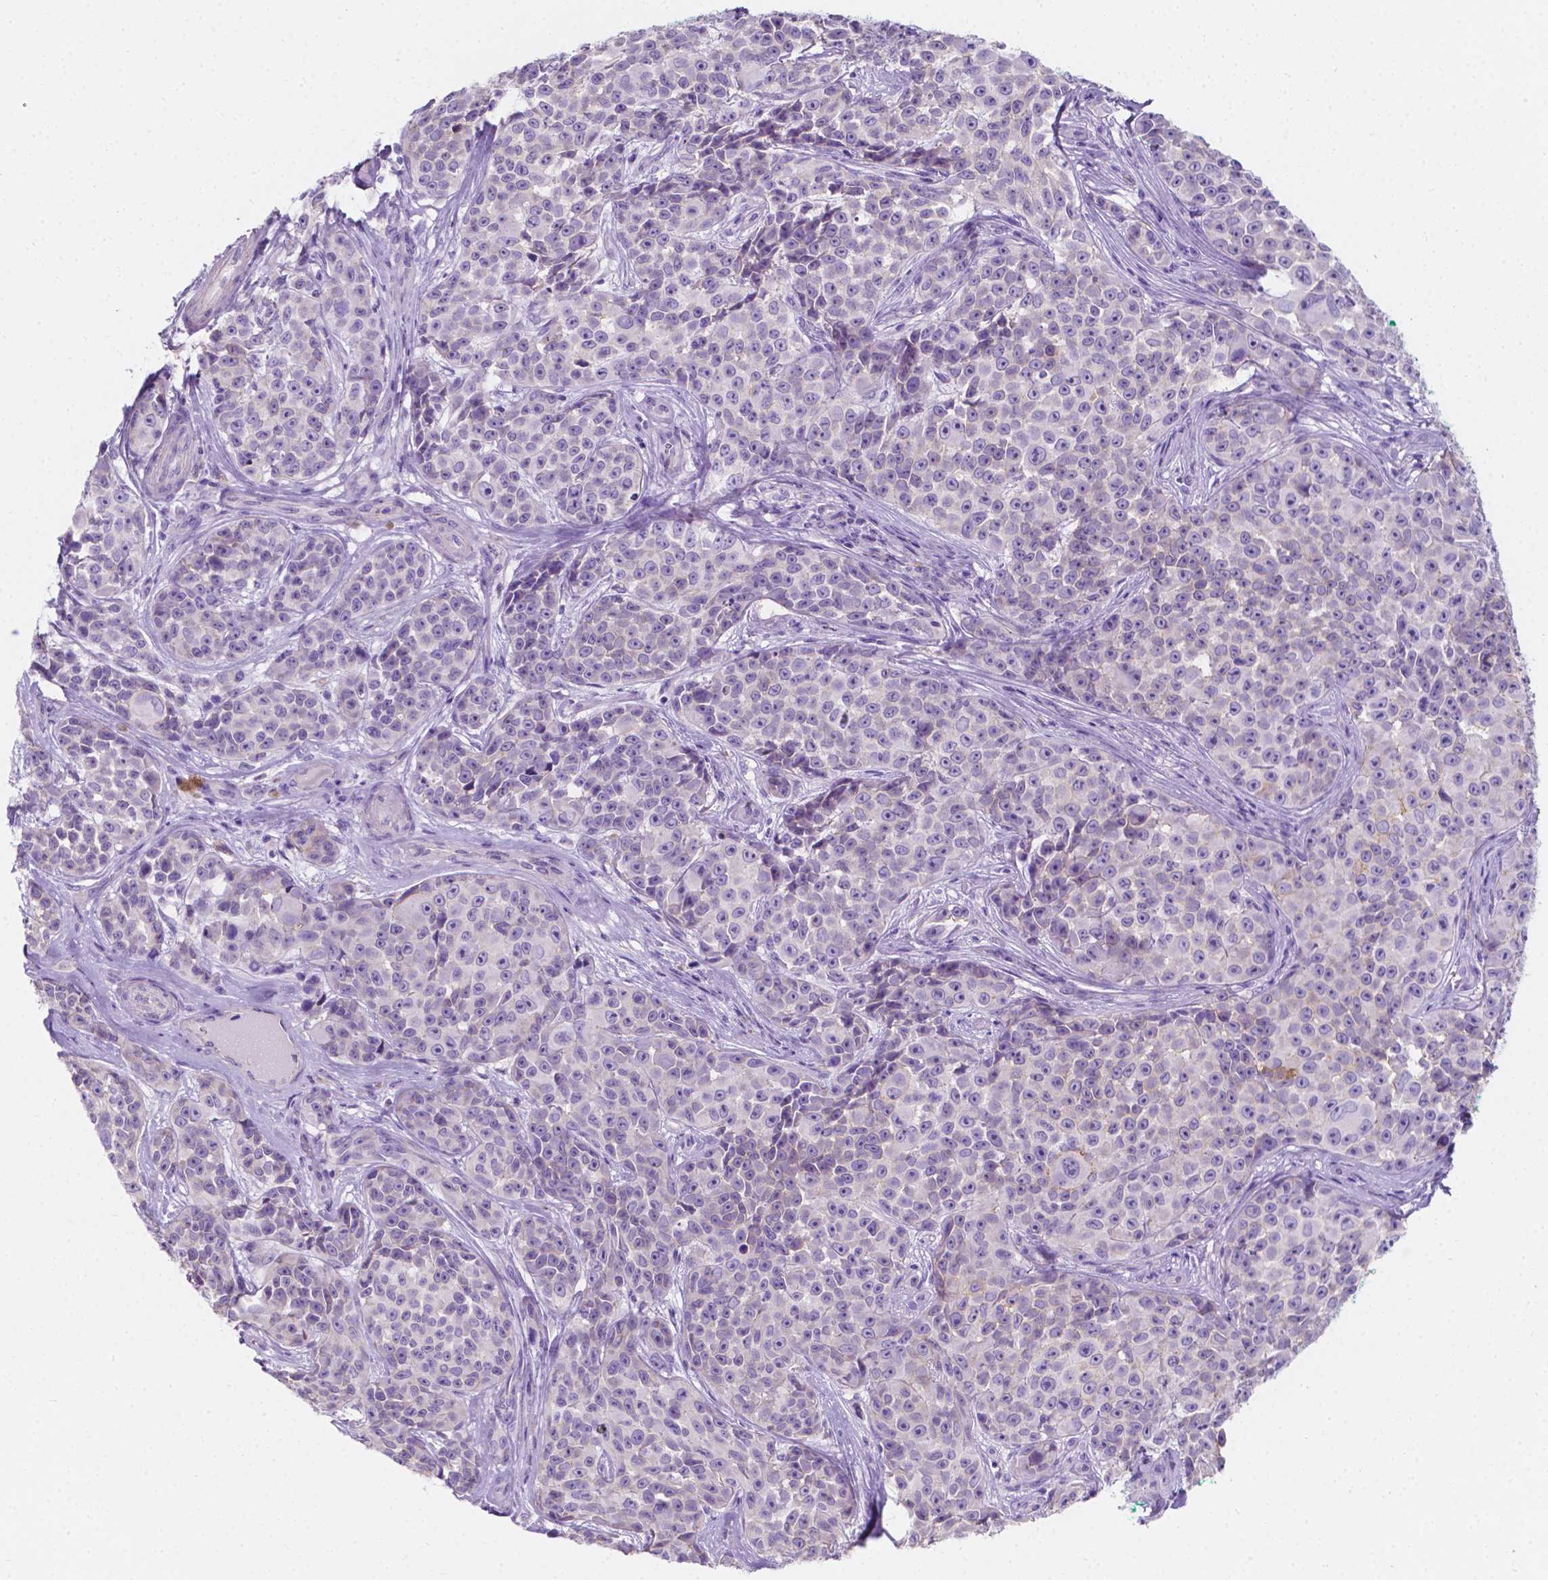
{"staining": {"intensity": "negative", "quantity": "none", "location": "none"}, "tissue": "melanoma", "cell_type": "Tumor cells", "image_type": "cancer", "snomed": [{"axis": "morphology", "description": "Malignant melanoma, NOS"}, {"axis": "topography", "description": "Skin"}], "caption": "Photomicrograph shows no protein staining in tumor cells of melanoma tissue.", "gene": "GNAO1", "patient": {"sex": "female", "age": 88}}